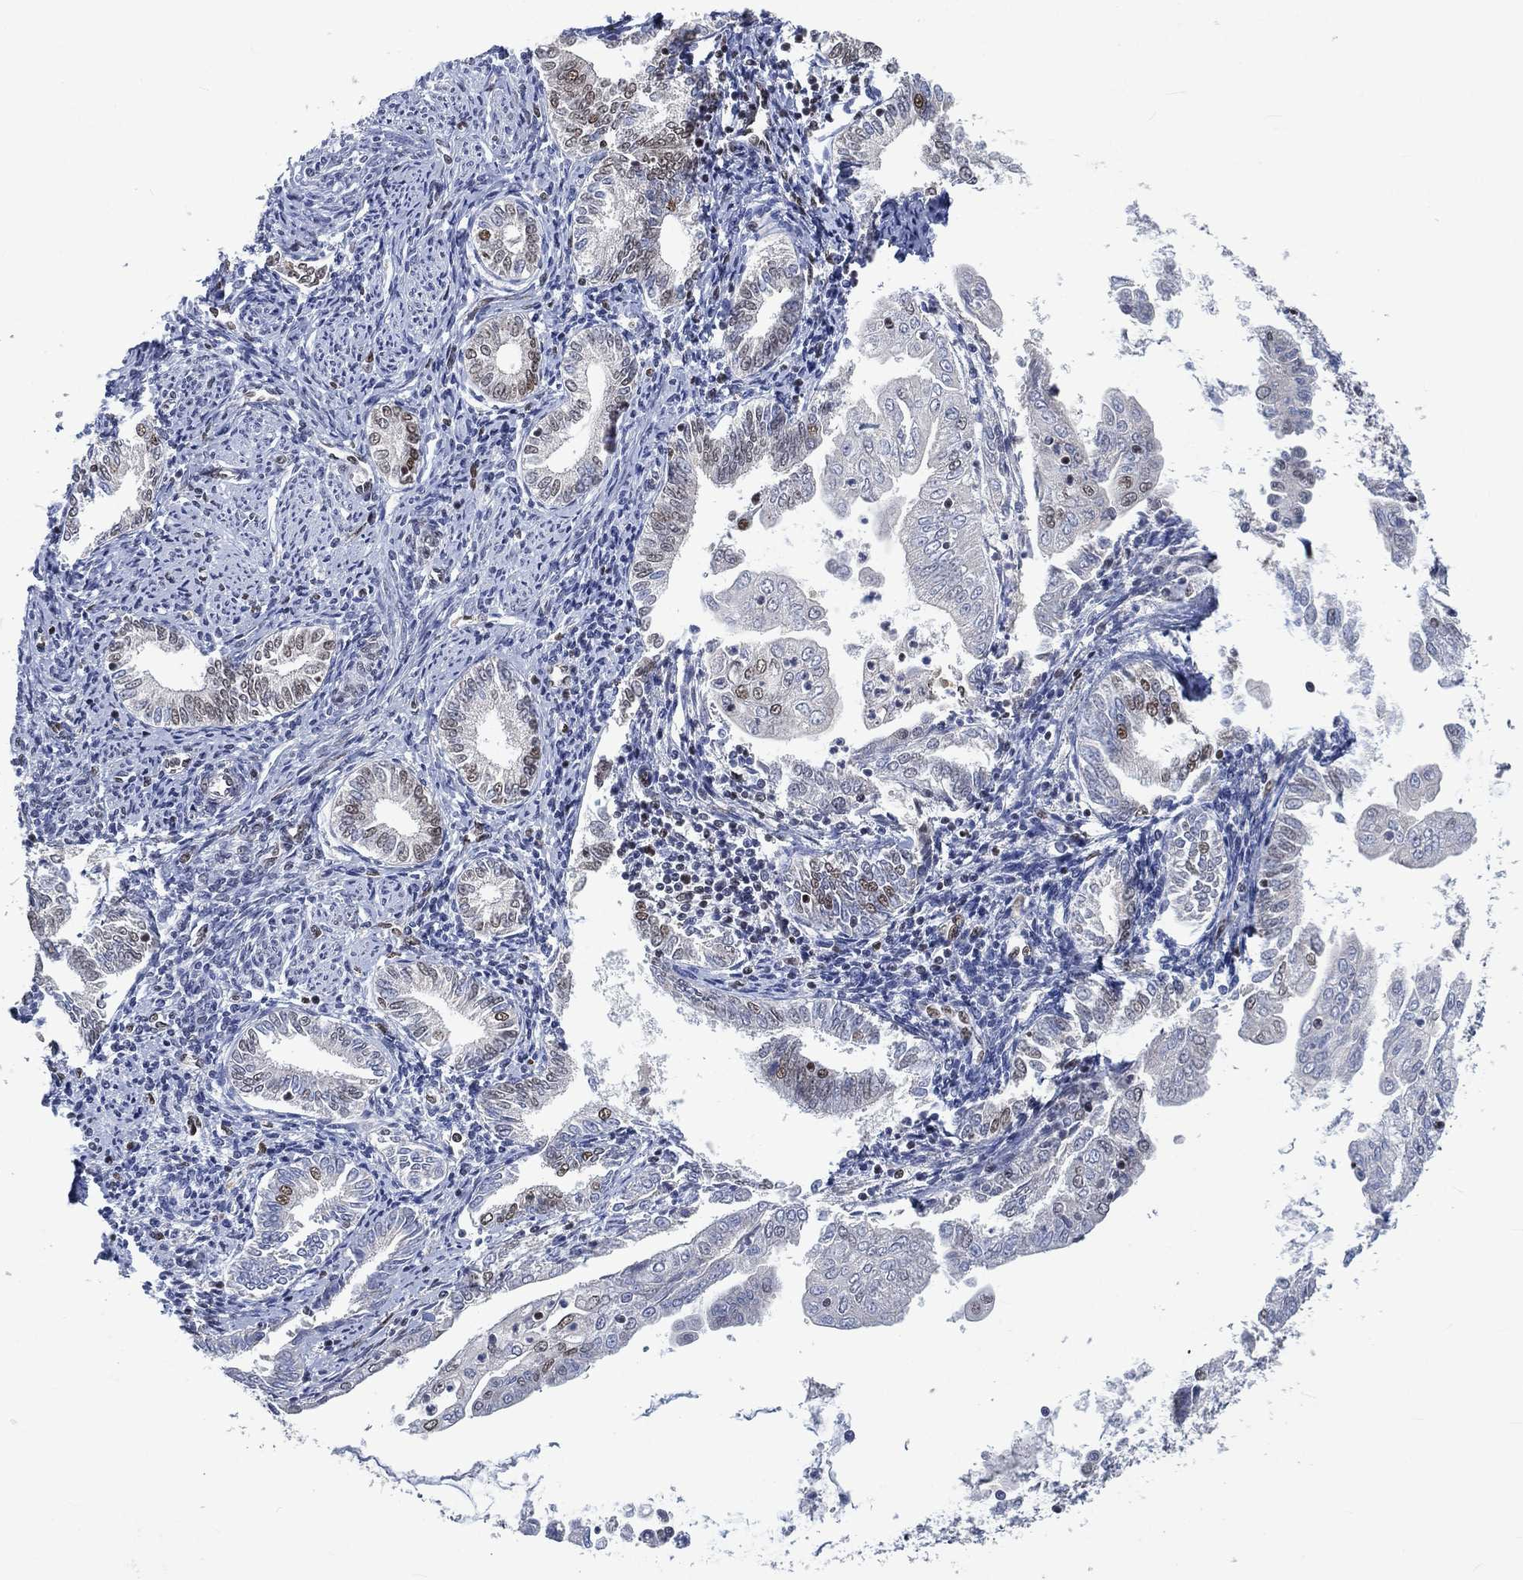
{"staining": {"intensity": "moderate", "quantity": "25%-75%", "location": "nuclear"}, "tissue": "endometrial cancer", "cell_type": "Tumor cells", "image_type": "cancer", "snomed": [{"axis": "morphology", "description": "Adenocarcinoma, NOS"}, {"axis": "topography", "description": "Endometrium"}], "caption": "IHC (DAB (3,3'-diaminobenzidine)) staining of human endometrial adenocarcinoma reveals moderate nuclear protein staining in approximately 25%-75% of tumor cells.", "gene": "YLPM1", "patient": {"sex": "female", "age": 56}}